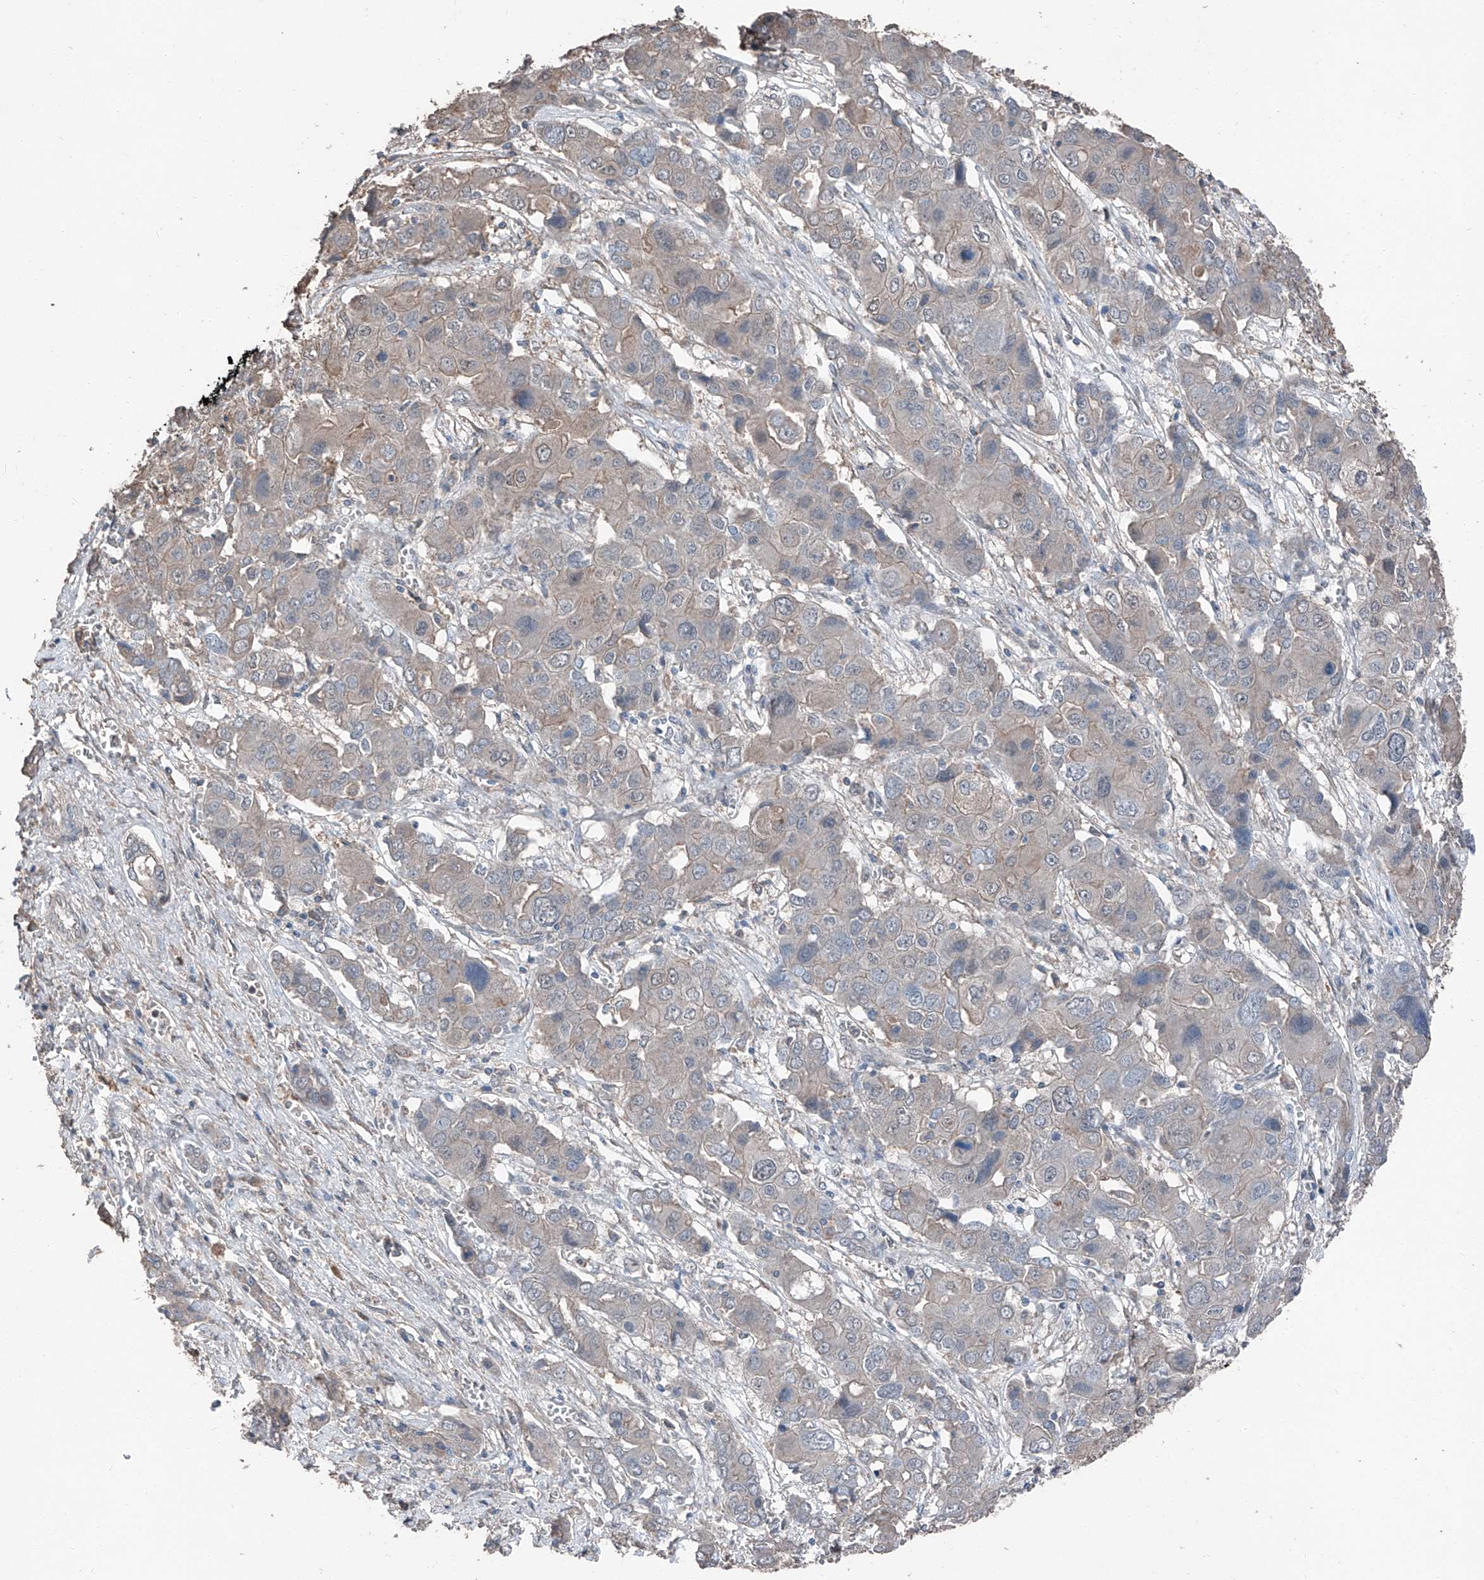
{"staining": {"intensity": "negative", "quantity": "none", "location": "none"}, "tissue": "liver cancer", "cell_type": "Tumor cells", "image_type": "cancer", "snomed": [{"axis": "morphology", "description": "Cholangiocarcinoma"}, {"axis": "topography", "description": "Liver"}], "caption": "A high-resolution photomicrograph shows immunohistochemistry staining of liver cholangiocarcinoma, which exhibits no significant expression in tumor cells. The staining is performed using DAB brown chromogen with nuclei counter-stained in using hematoxylin.", "gene": "MAMLD1", "patient": {"sex": "male", "age": 67}}